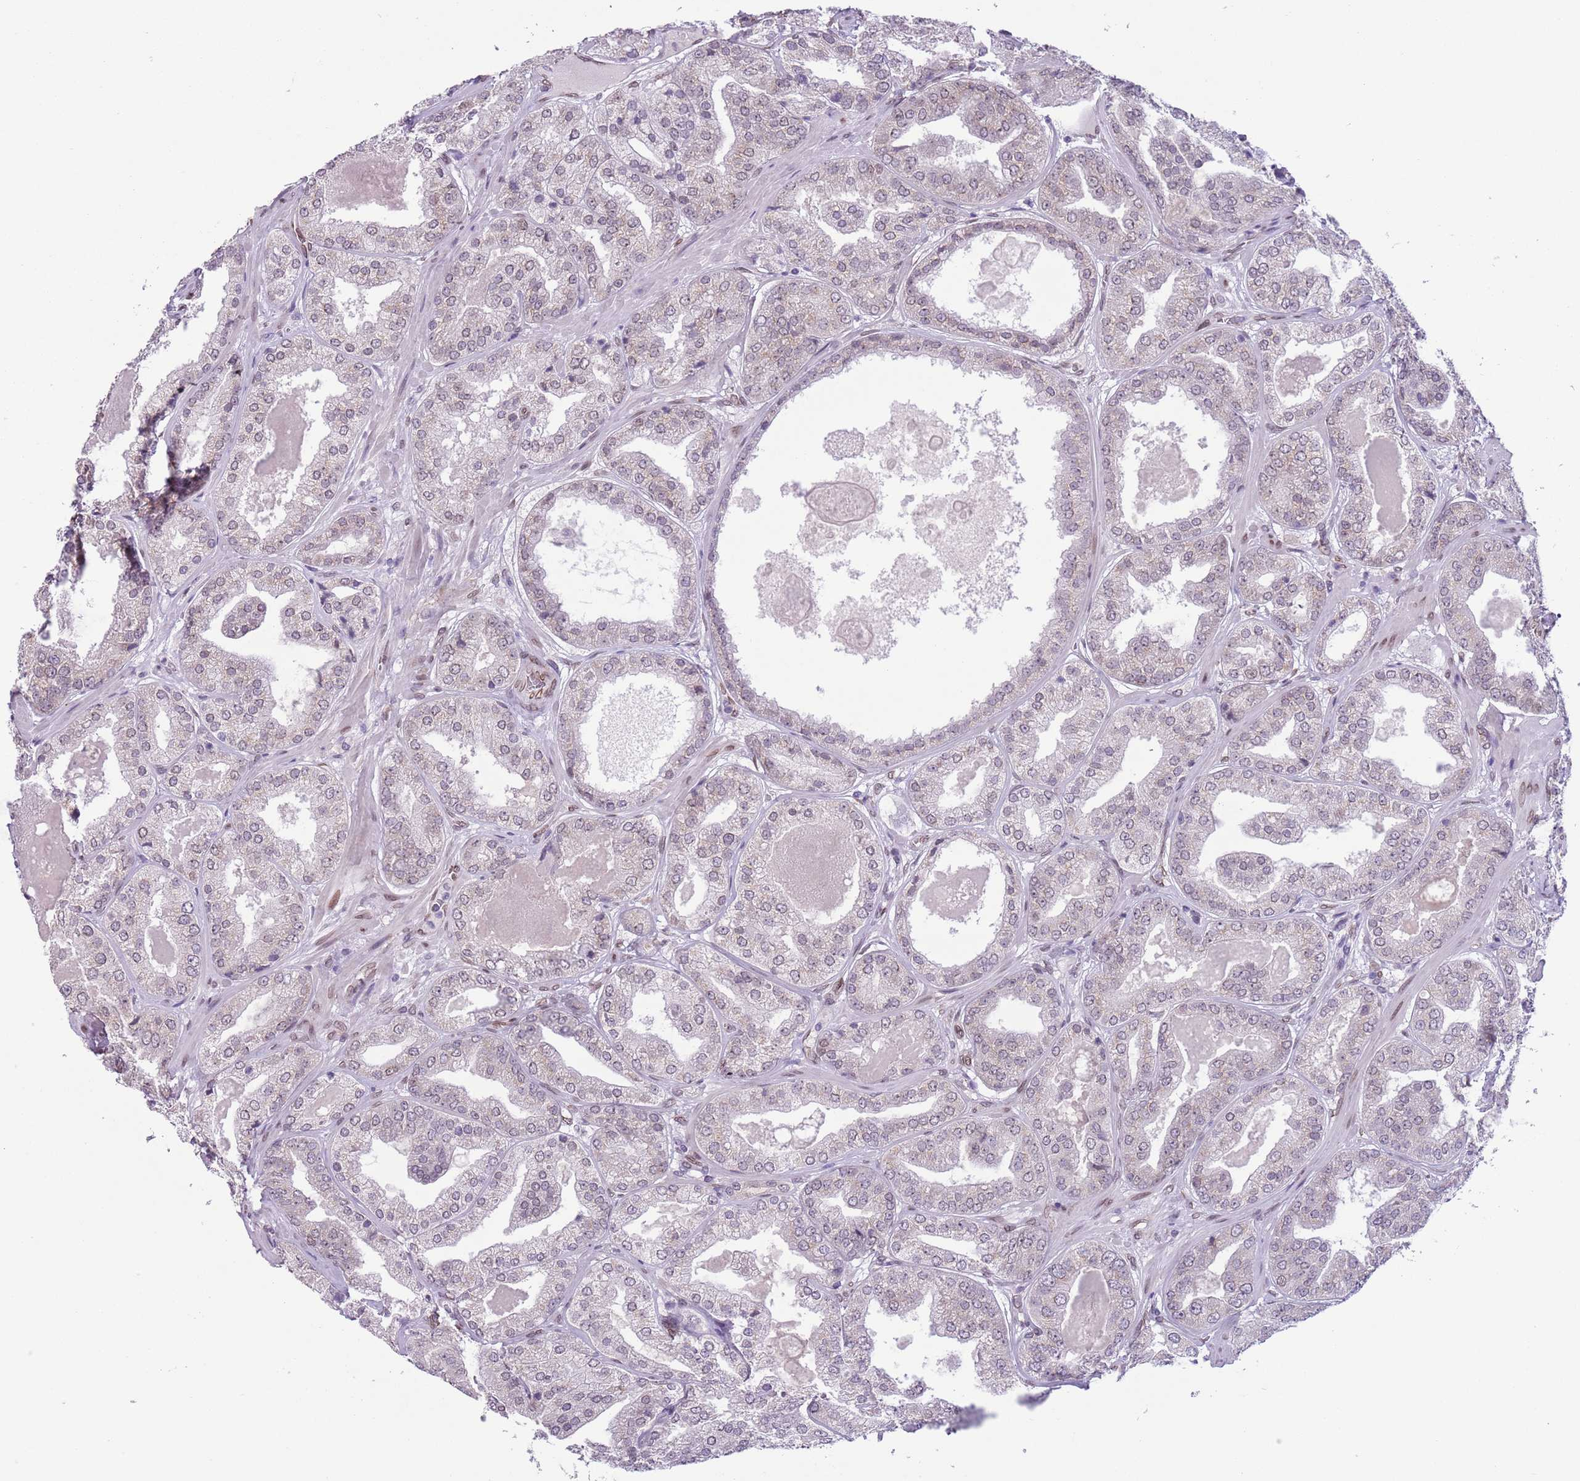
{"staining": {"intensity": "negative", "quantity": "none", "location": "none"}, "tissue": "prostate cancer", "cell_type": "Tumor cells", "image_type": "cancer", "snomed": [{"axis": "morphology", "description": "Adenocarcinoma, High grade"}, {"axis": "topography", "description": "Prostate"}], "caption": "Tumor cells show no significant protein positivity in prostate cancer.", "gene": "ZGLP1", "patient": {"sex": "male", "age": 63}}